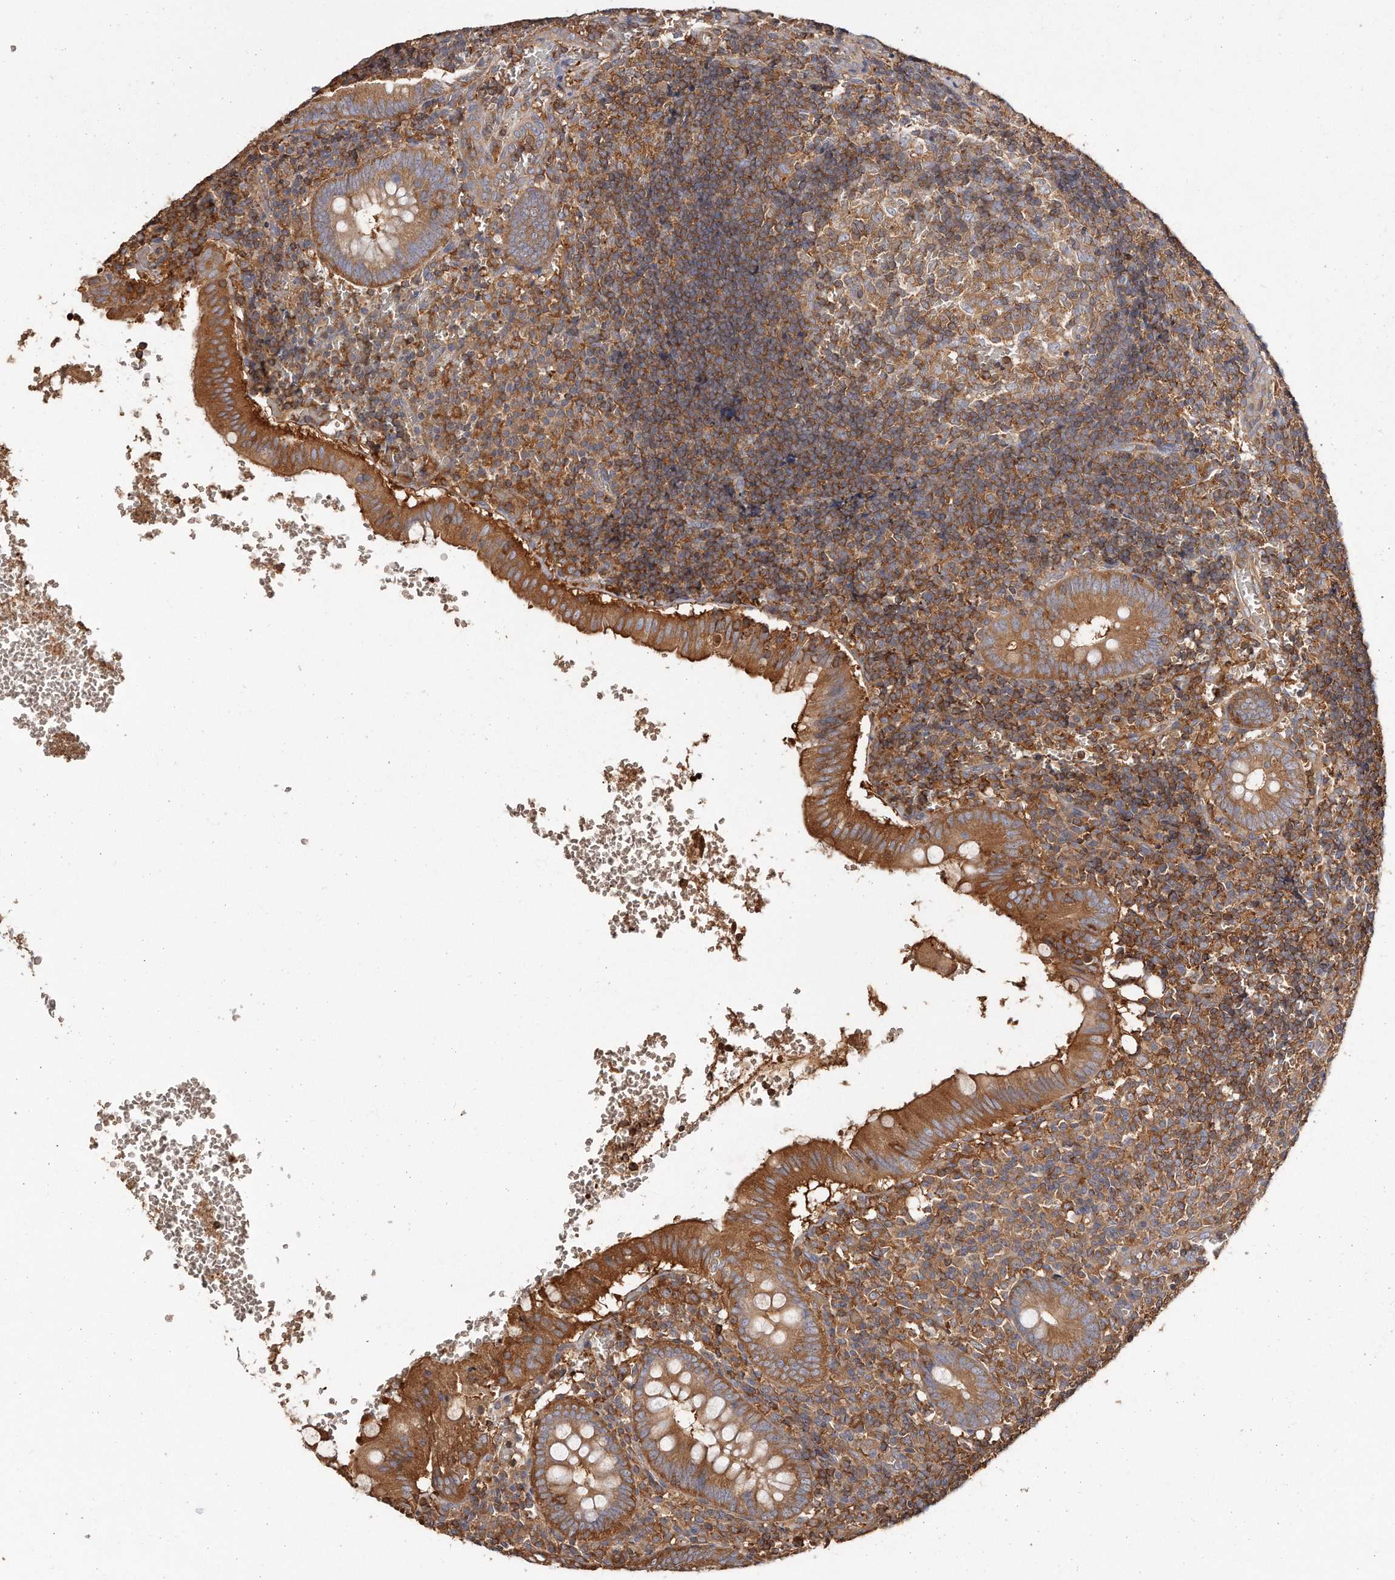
{"staining": {"intensity": "strong", "quantity": ">75%", "location": "cytoplasmic/membranous"}, "tissue": "appendix", "cell_type": "Glandular cells", "image_type": "normal", "snomed": [{"axis": "morphology", "description": "Normal tissue, NOS"}, {"axis": "topography", "description": "Appendix"}], "caption": "Human appendix stained with a brown dye displays strong cytoplasmic/membranous positive positivity in approximately >75% of glandular cells.", "gene": "CAP1", "patient": {"sex": "male", "age": 8}}